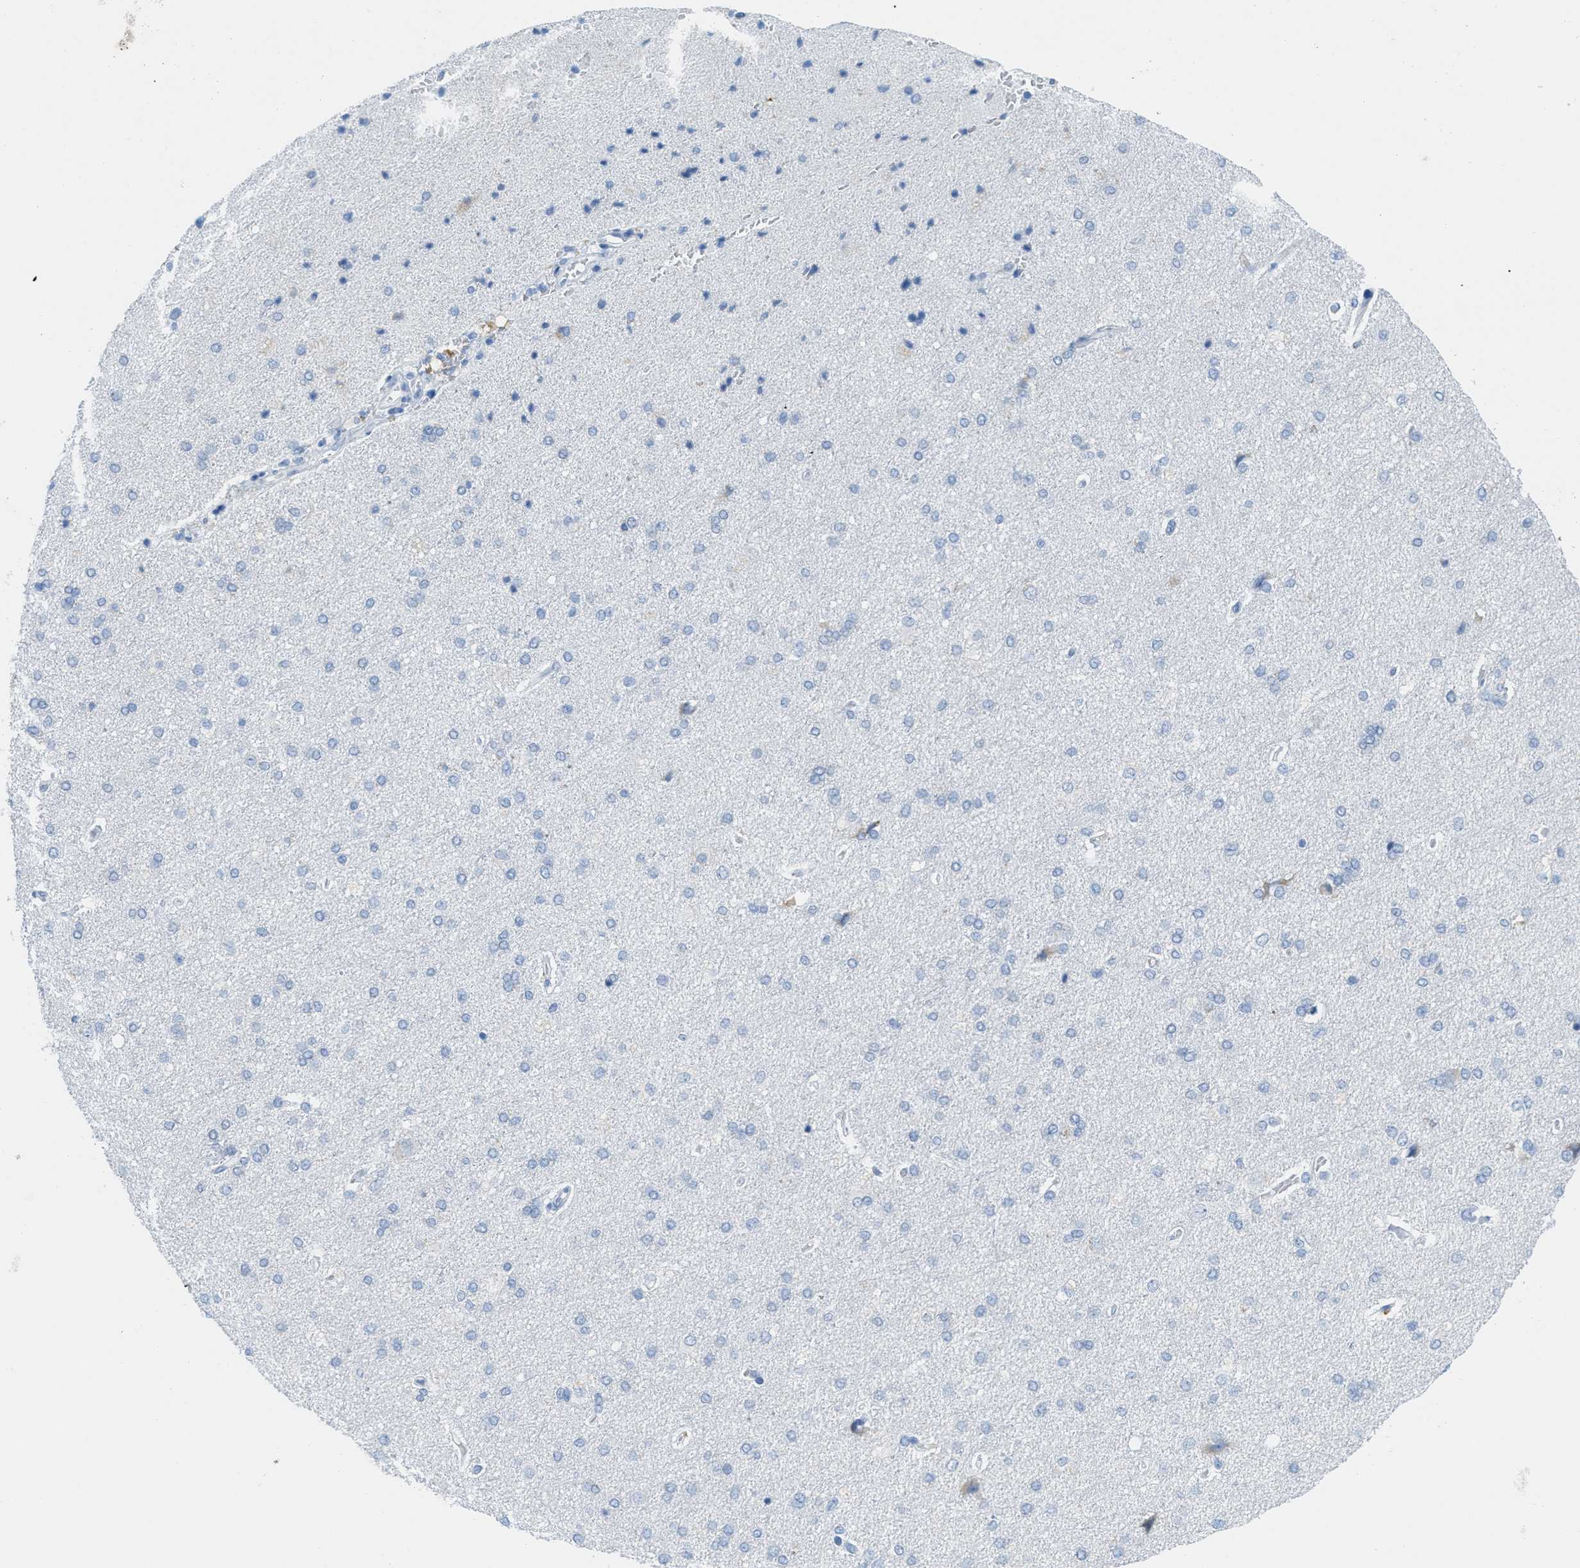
{"staining": {"intensity": "negative", "quantity": "none", "location": "none"}, "tissue": "cerebral cortex", "cell_type": "Endothelial cells", "image_type": "normal", "snomed": [{"axis": "morphology", "description": "Normal tissue, NOS"}, {"axis": "topography", "description": "Cerebral cortex"}], "caption": "IHC image of benign cerebral cortex: human cerebral cortex stained with DAB demonstrates no significant protein staining in endothelial cells. (DAB (3,3'-diaminobenzidine) IHC visualized using brightfield microscopy, high magnification).", "gene": "ORC6", "patient": {"sex": "male", "age": 62}}